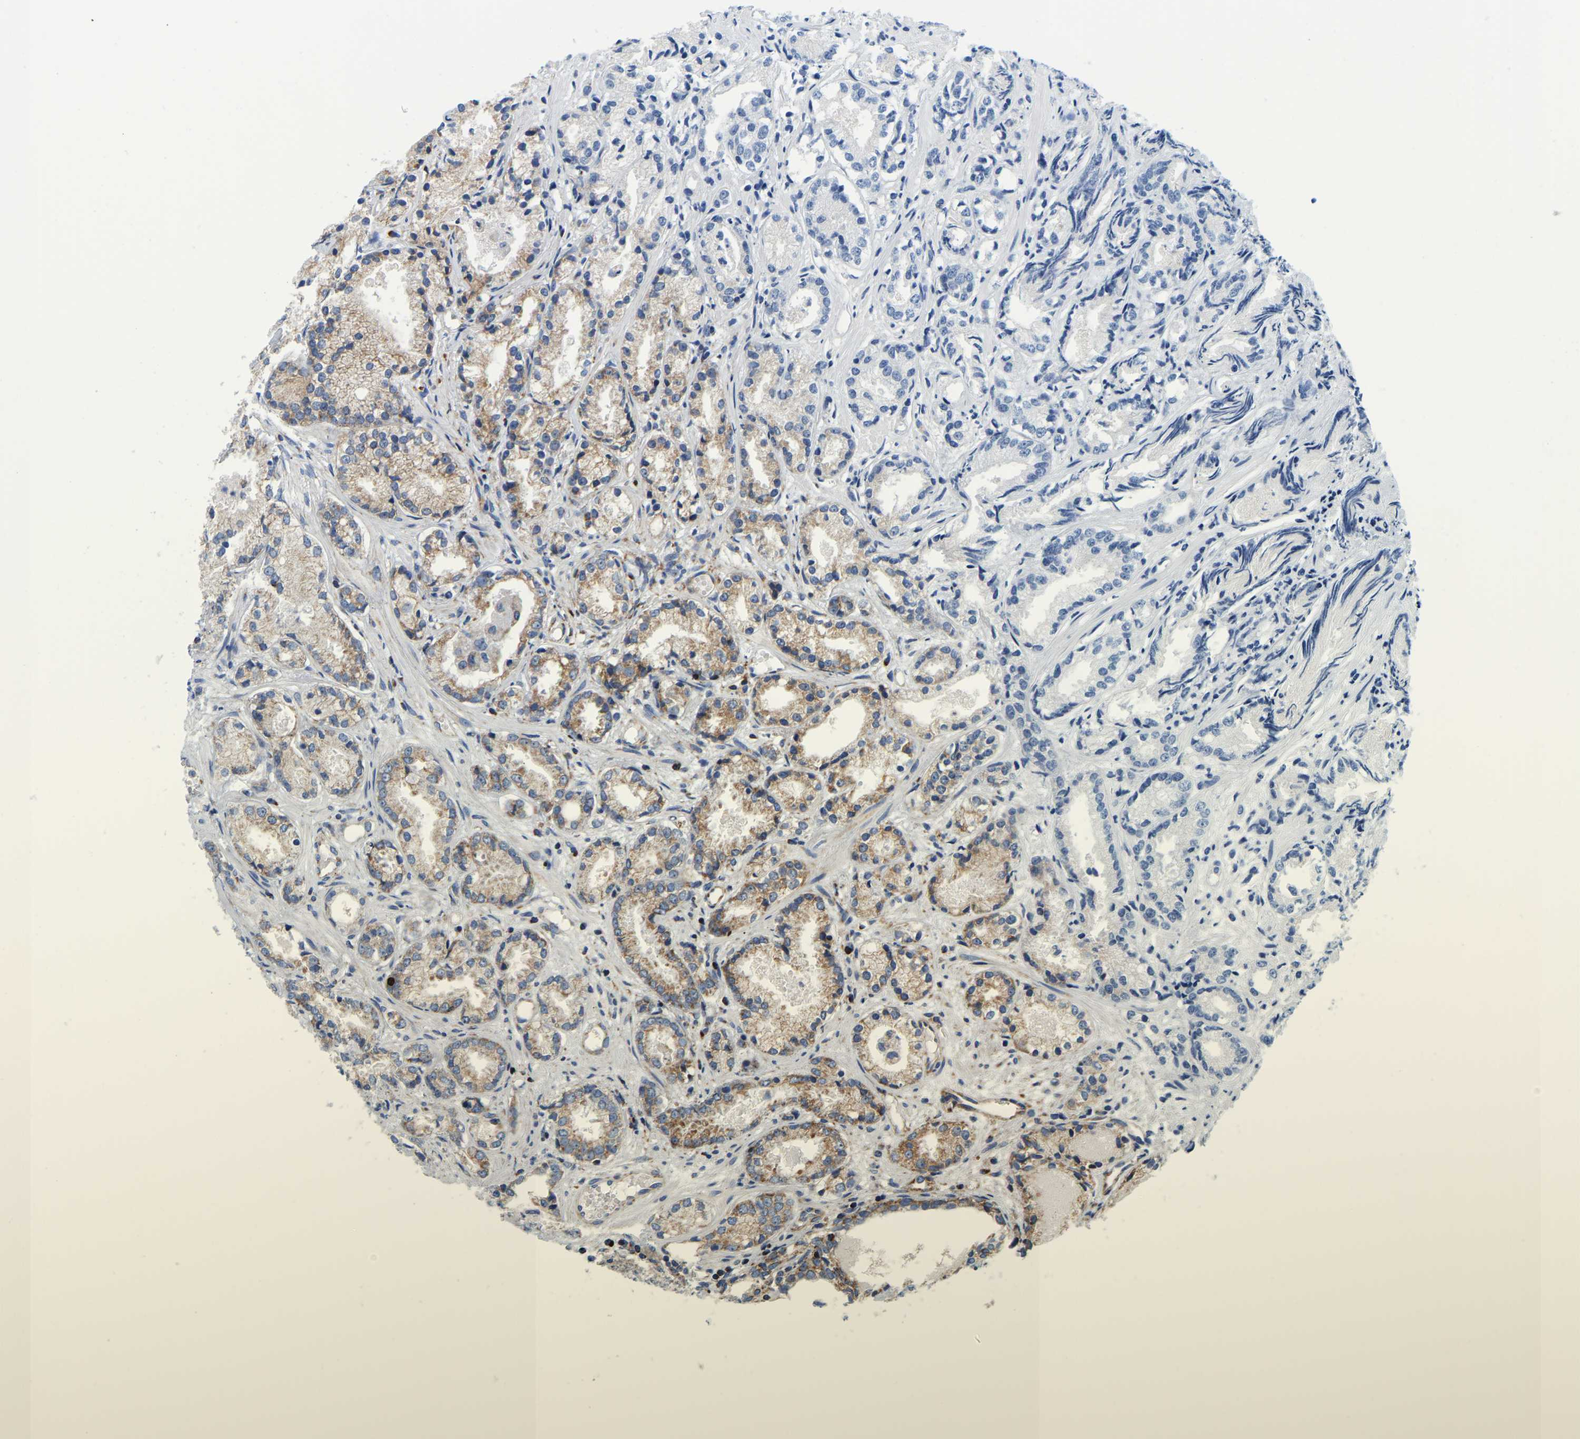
{"staining": {"intensity": "weak", "quantity": "25%-75%", "location": "cytoplasmic/membranous"}, "tissue": "prostate cancer", "cell_type": "Tumor cells", "image_type": "cancer", "snomed": [{"axis": "morphology", "description": "Adenocarcinoma, Low grade"}, {"axis": "topography", "description": "Prostate"}], "caption": "Prostate cancer stained for a protein (brown) reveals weak cytoplasmic/membranous positive positivity in approximately 25%-75% of tumor cells.", "gene": "SFXN1", "patient": {"sex": "male", "age": 72}}